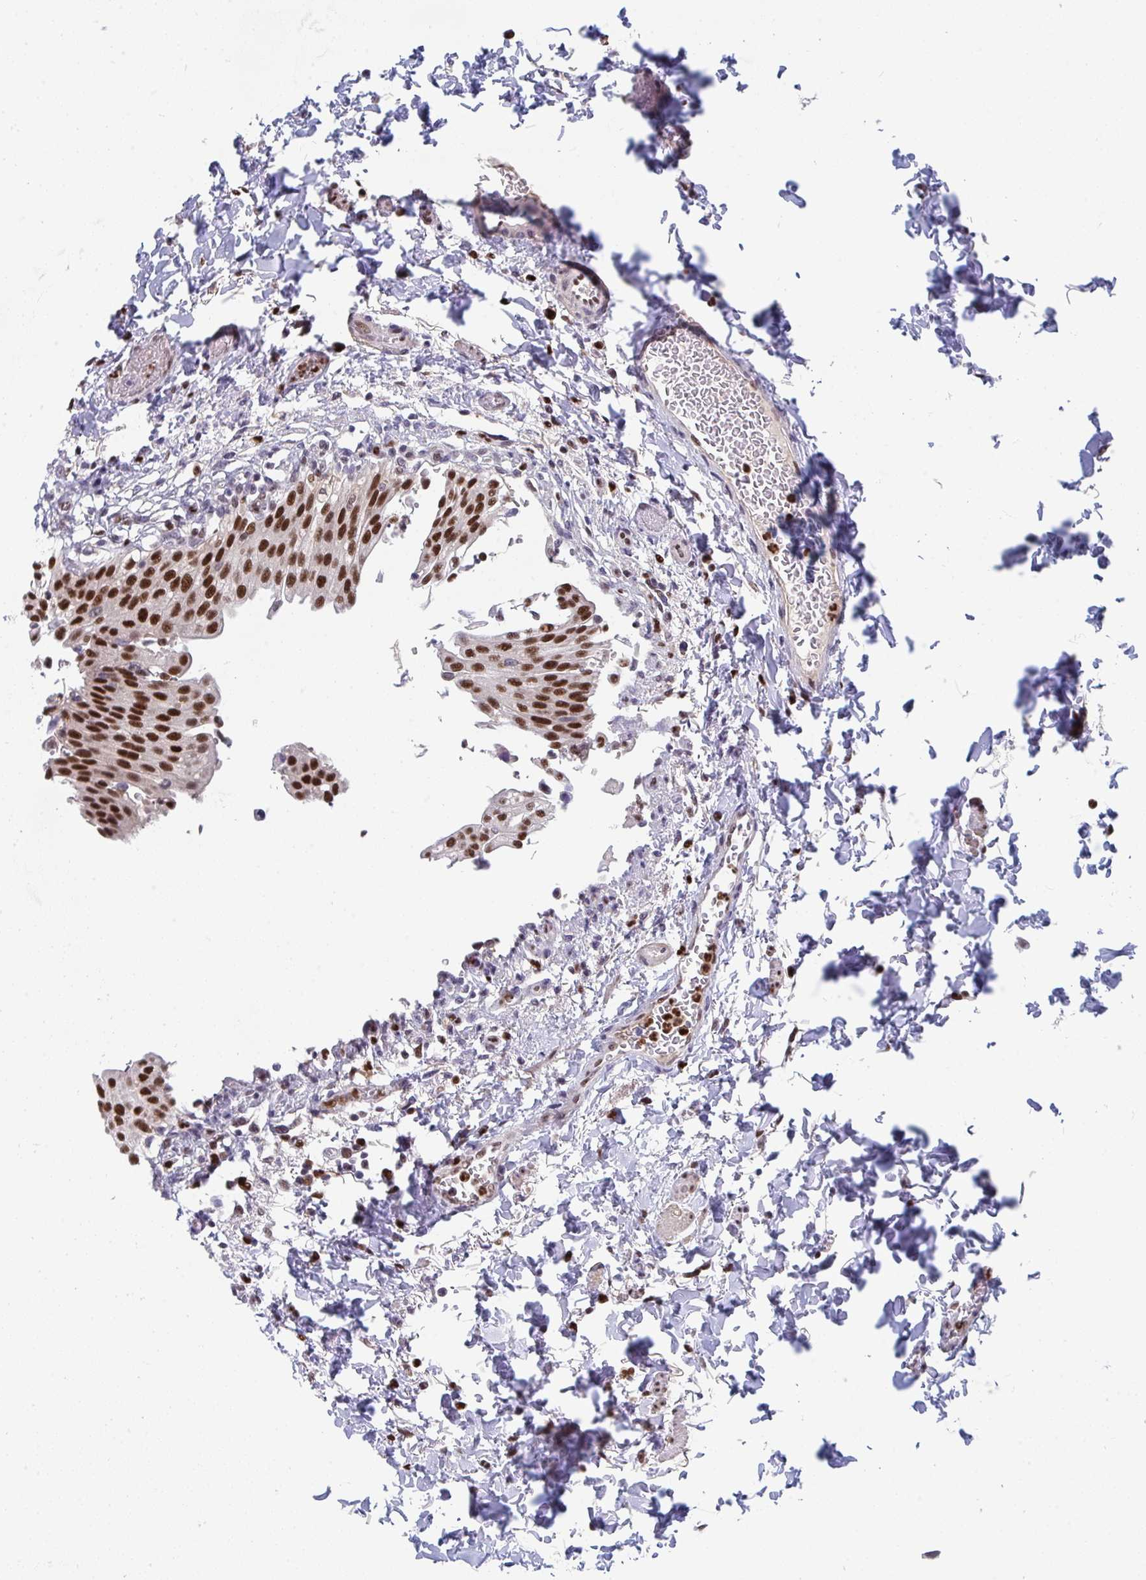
{"staining": {"intensity": "strong", "quantity": ">75%", "location": "nuclear"}, "tissue": "urinary bladder", "cell_type": "Urothelial cells", "image_type": "normal", "snomed": [{"axis": "morphology", "description": "Normal tissue, NOS"}, {"axis": "topography", "description": "Urinary bladder"}, {"axis": "topography", "description": "Peripheral nerve tissue"}], "caption": "IHC of unremarkable human urinary bladder displays high levels of strong nuclear expression in approximately >75% of urothelial cells. The protein is stained brown, and the nuclei are stained in blue (DAB (3,3'-diaminobenzidine) IHC with brightfield microscopy, high magnification).", "gene": "JDP2", "patient": {"sex": "female", "age": 60}}